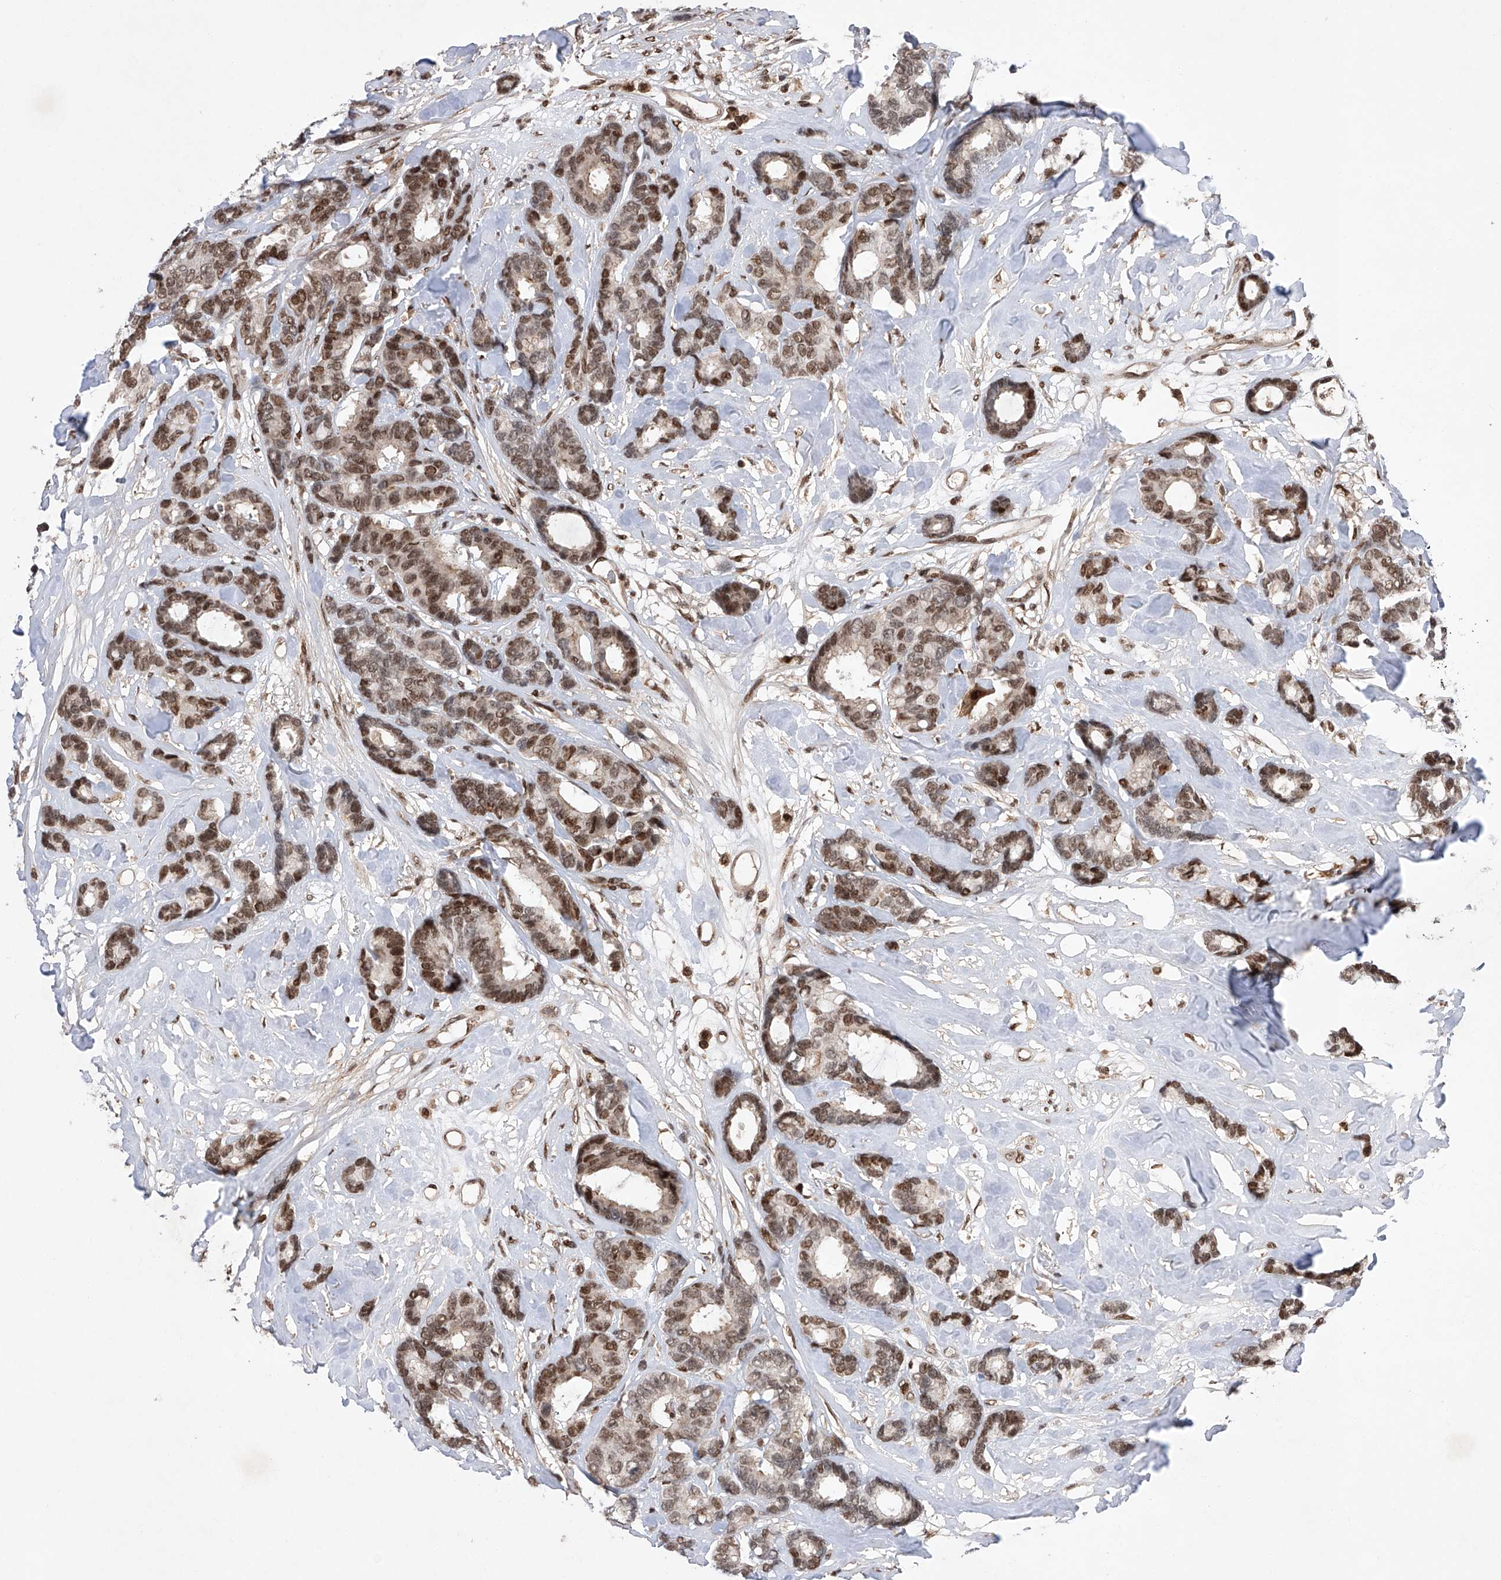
{"staining": {"intensity": "moderate", "quantity": ">75%", "location": "nuclear"}, "tissue": "breast cancer", "cell_type": "Tumor cells", "image_type": "cancer", "snomed": [{"axis": "morphology", "description": "Duct carcinoma"}, {"axis": "topography", "description": "Breast"}], "caption": "Invasive ductal carcinoma (breast) was stained to show a protein in brown. There is medium levels of moderate nuclear positivity in about >75% of tumor cells.", "gene": "ZNF280D", "patient": {"sex": "female", "age": 87}}